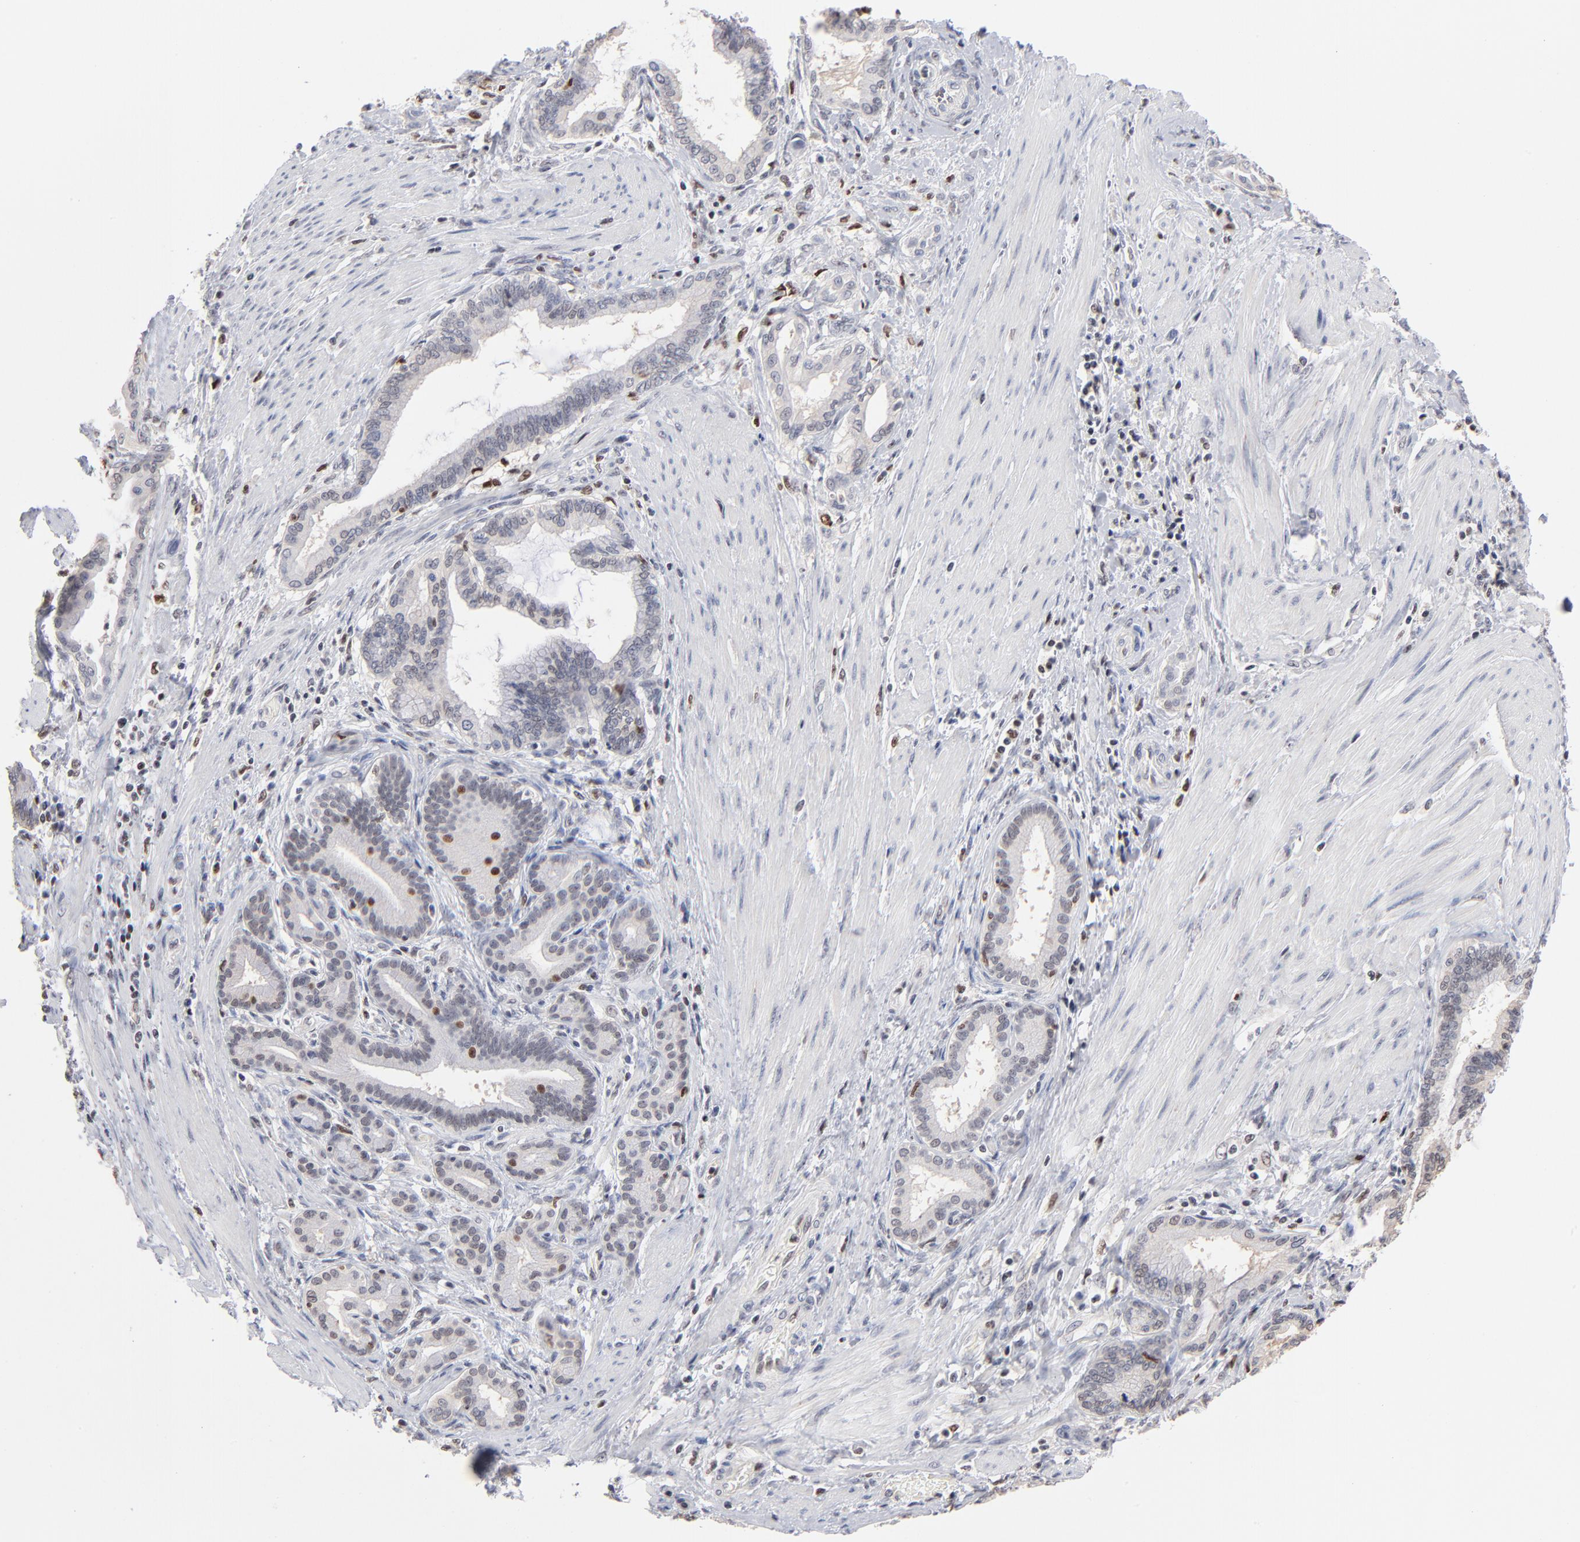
{"staining": {"intensity": "negative", "quantity": "none", "location": "none"}, "tissue": "pancreatic cancer", "cell_type": "Tumor cells", "image_type": "cancer", "snomed": [{"axis": "morphology", "description": "Adenocarcinoma, NOS"}, {"axis": "topography", "description": "Pancreas"}], "caption": "Human pancreatic cancer stained for a protein using immunohistochemistry reveals no positivity in tumor cells.", "gene": "MAX", "patient": {"sex": "female", "age": 64}}